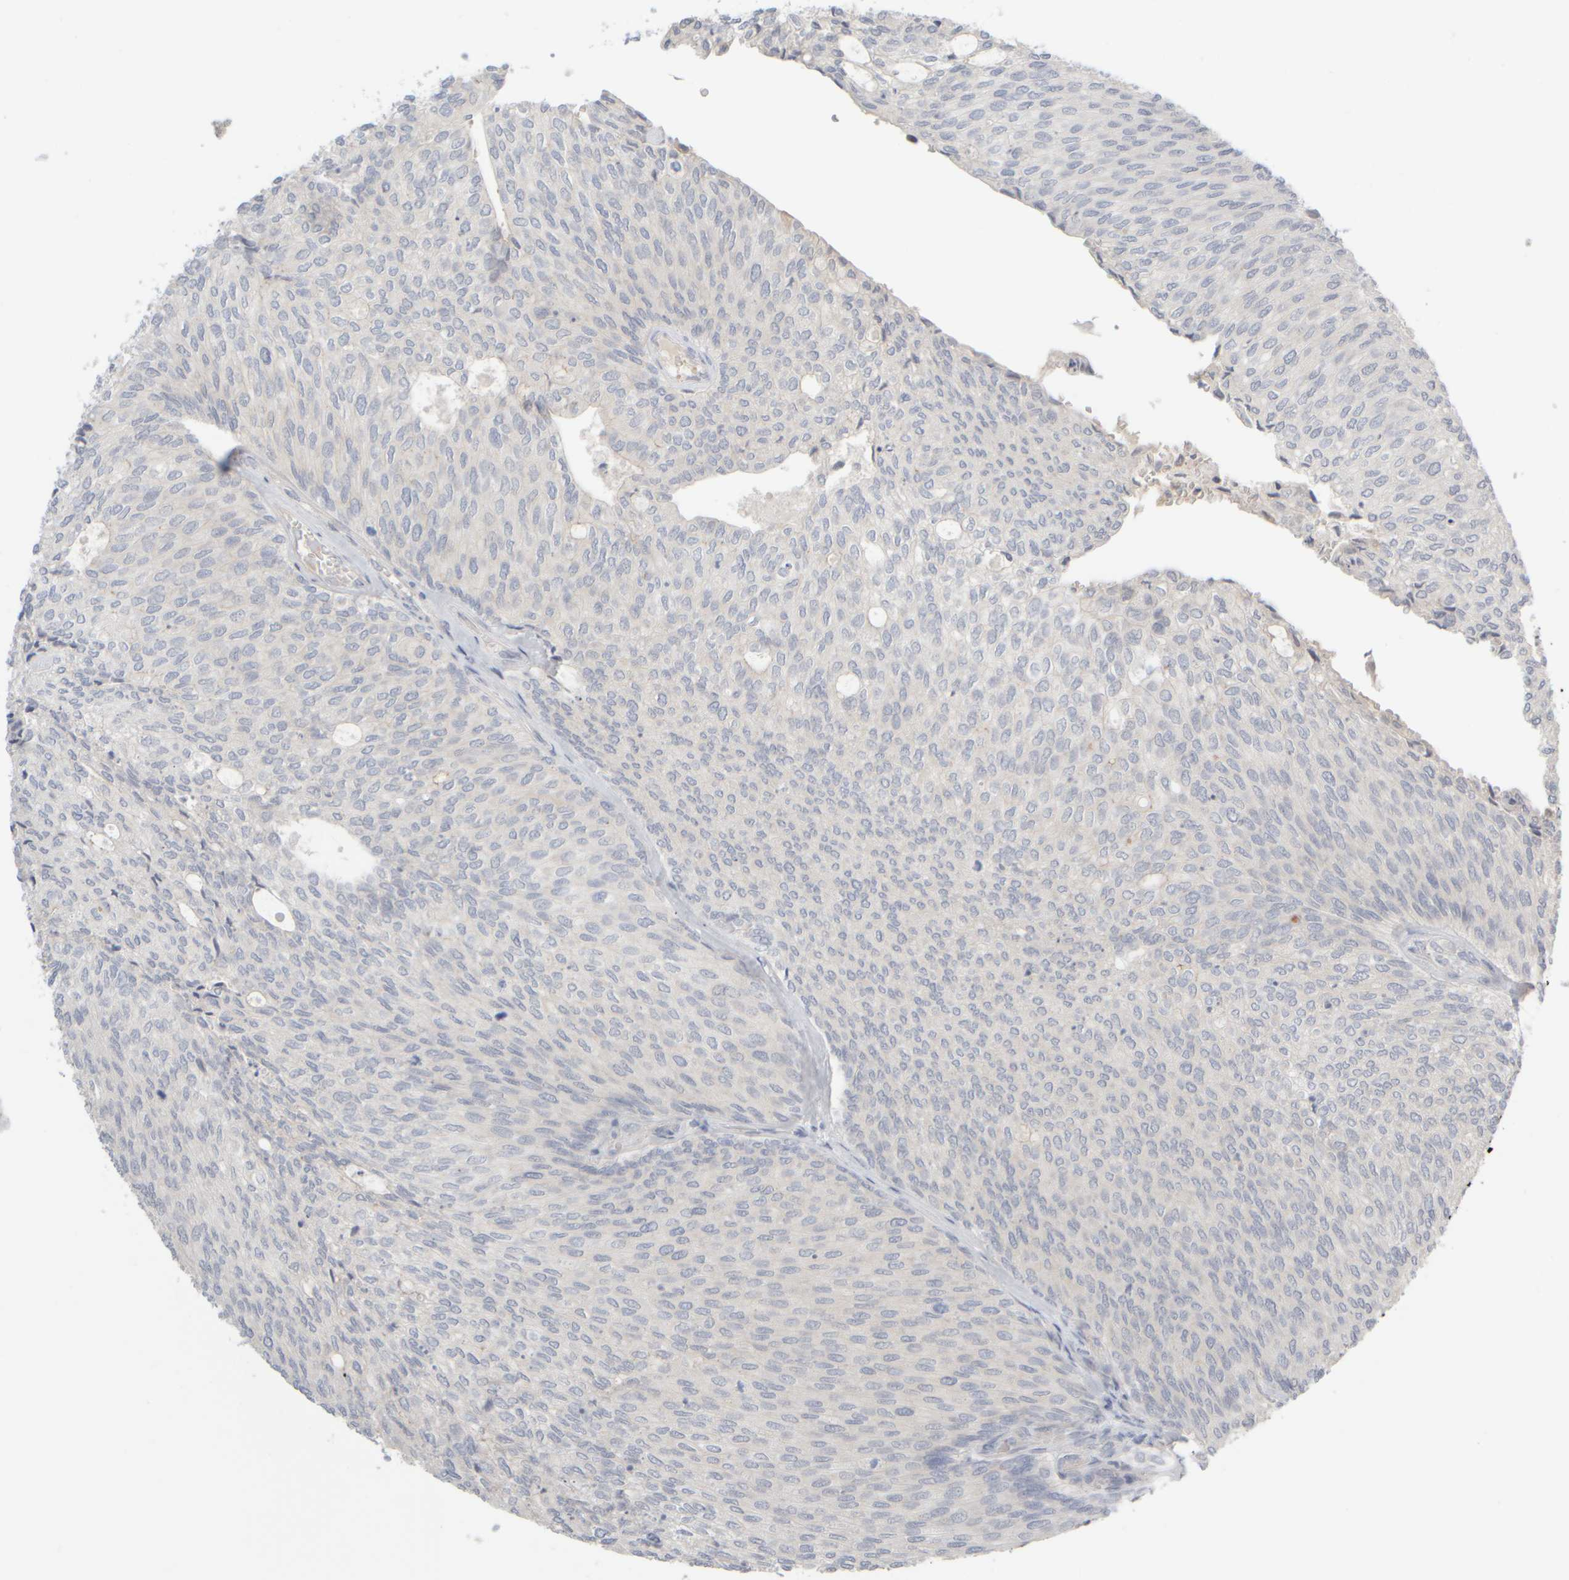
{"staining": {"intensity": "negative", "quantity": "none", "location": "none"}, "tissue": "urothelial cancer", "cell_type": "Tumor cells", "image_type": "cancer", "snomed": [{"axis": "morphology", "description": "Urothelial carcinoma, Low grade"}, {"axis": "topography", "description": "Urinary bladder"}], "caption": "An image of human low-grade urothelial carcinoma is negative for staining in tumor cells.", "gene": "GOPC", "patient": {"sex": "female", "age": 79}}